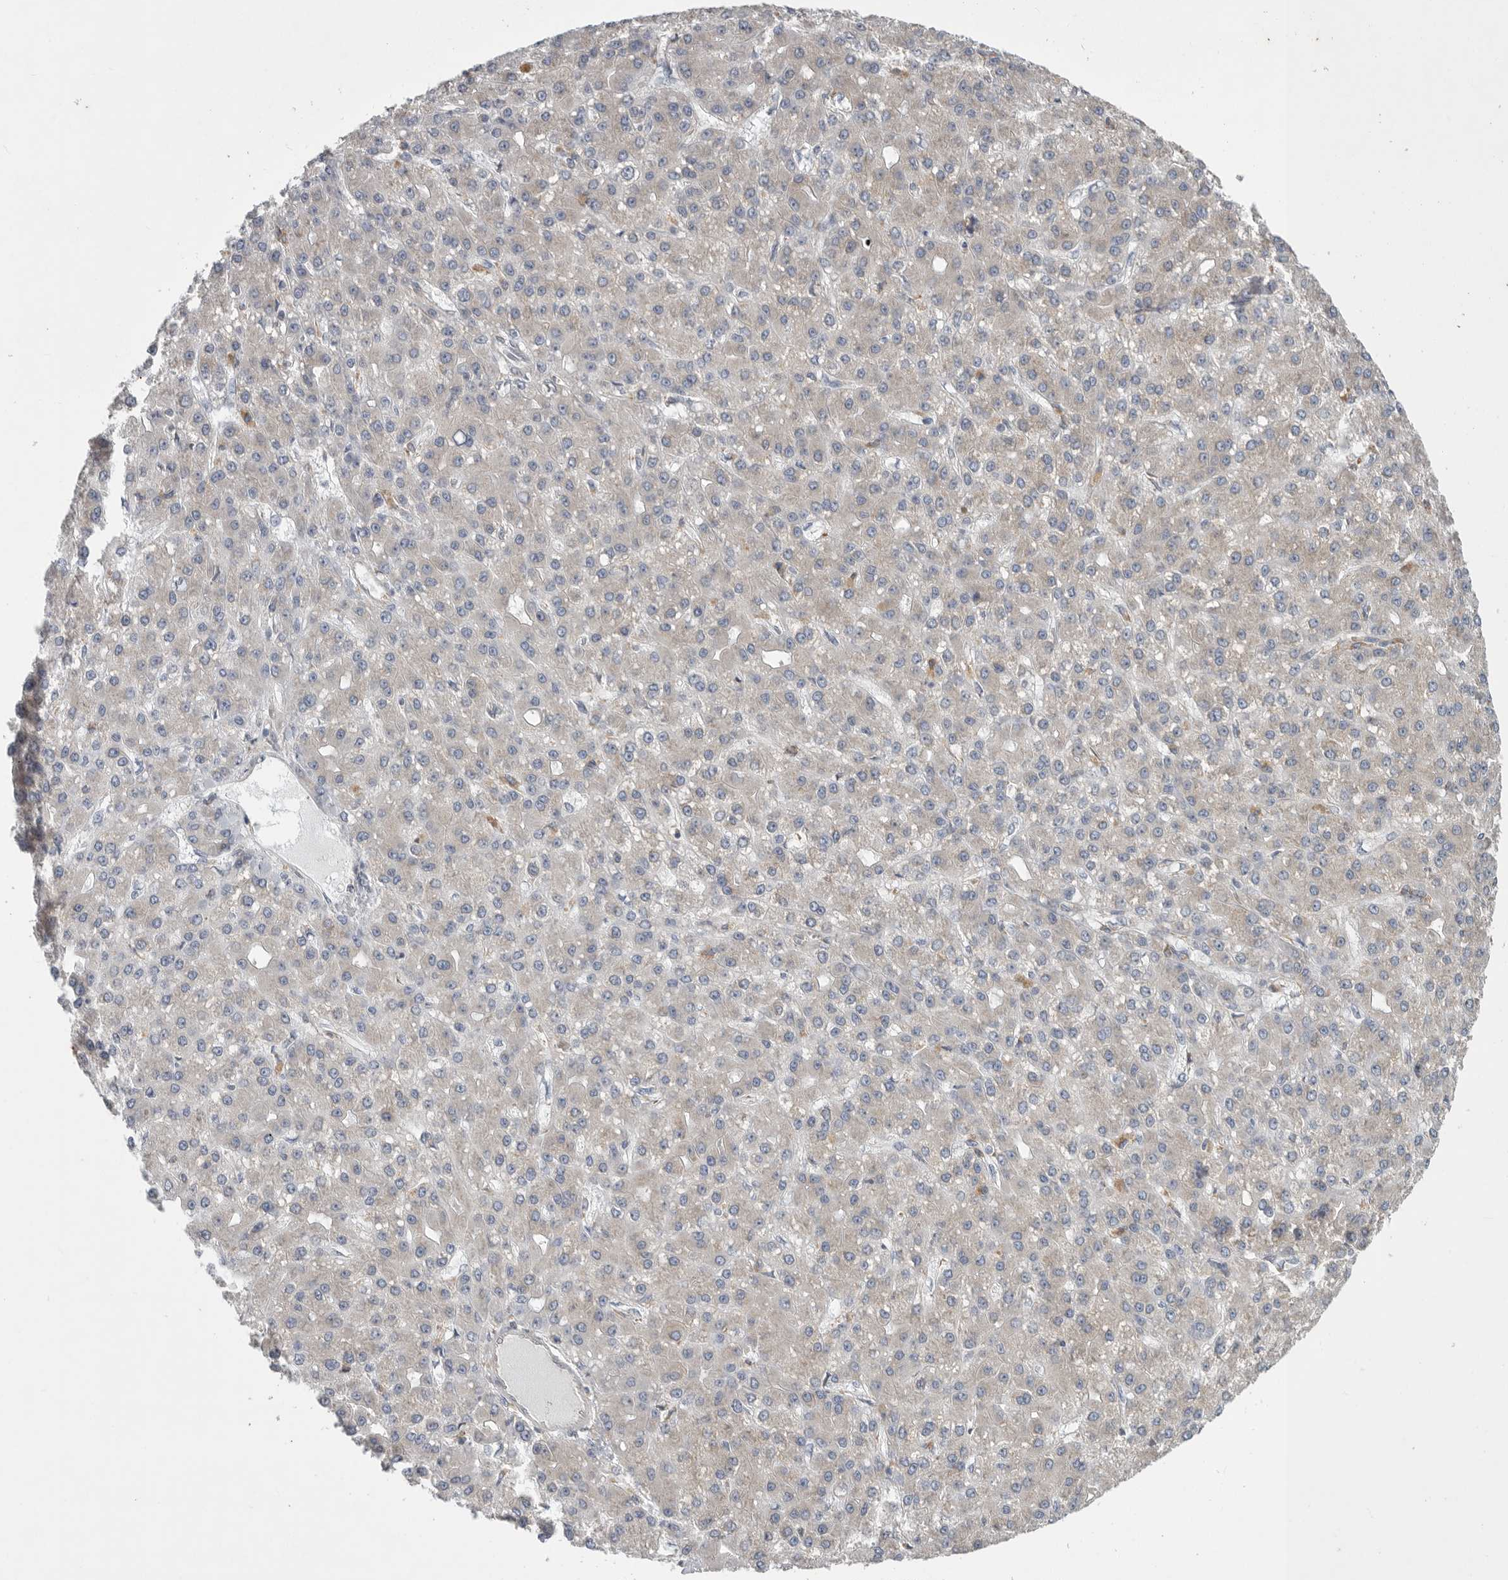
{"staining": {"intensity": "weak", "quantity": "25%-75%", "location": "cytoplasmic/membranous"}, "tissue": "liver cancer", "cell_type": "Tumor cells", "image_type": "cancer", "snomed": [{"axis": "morphology", "description": "Carcinoma, Hepatocellular, NOS"}, {"axis": "topography", "description": "Liver"}], "caption": "Immunohistochemical staining of liver cancer demonstrates low levels of weak cytoplasmic/membranous expression in about 25%-75% of tumor cells.", "gene": "GANAB", "patient": {"sex": "male", "age": 67}}